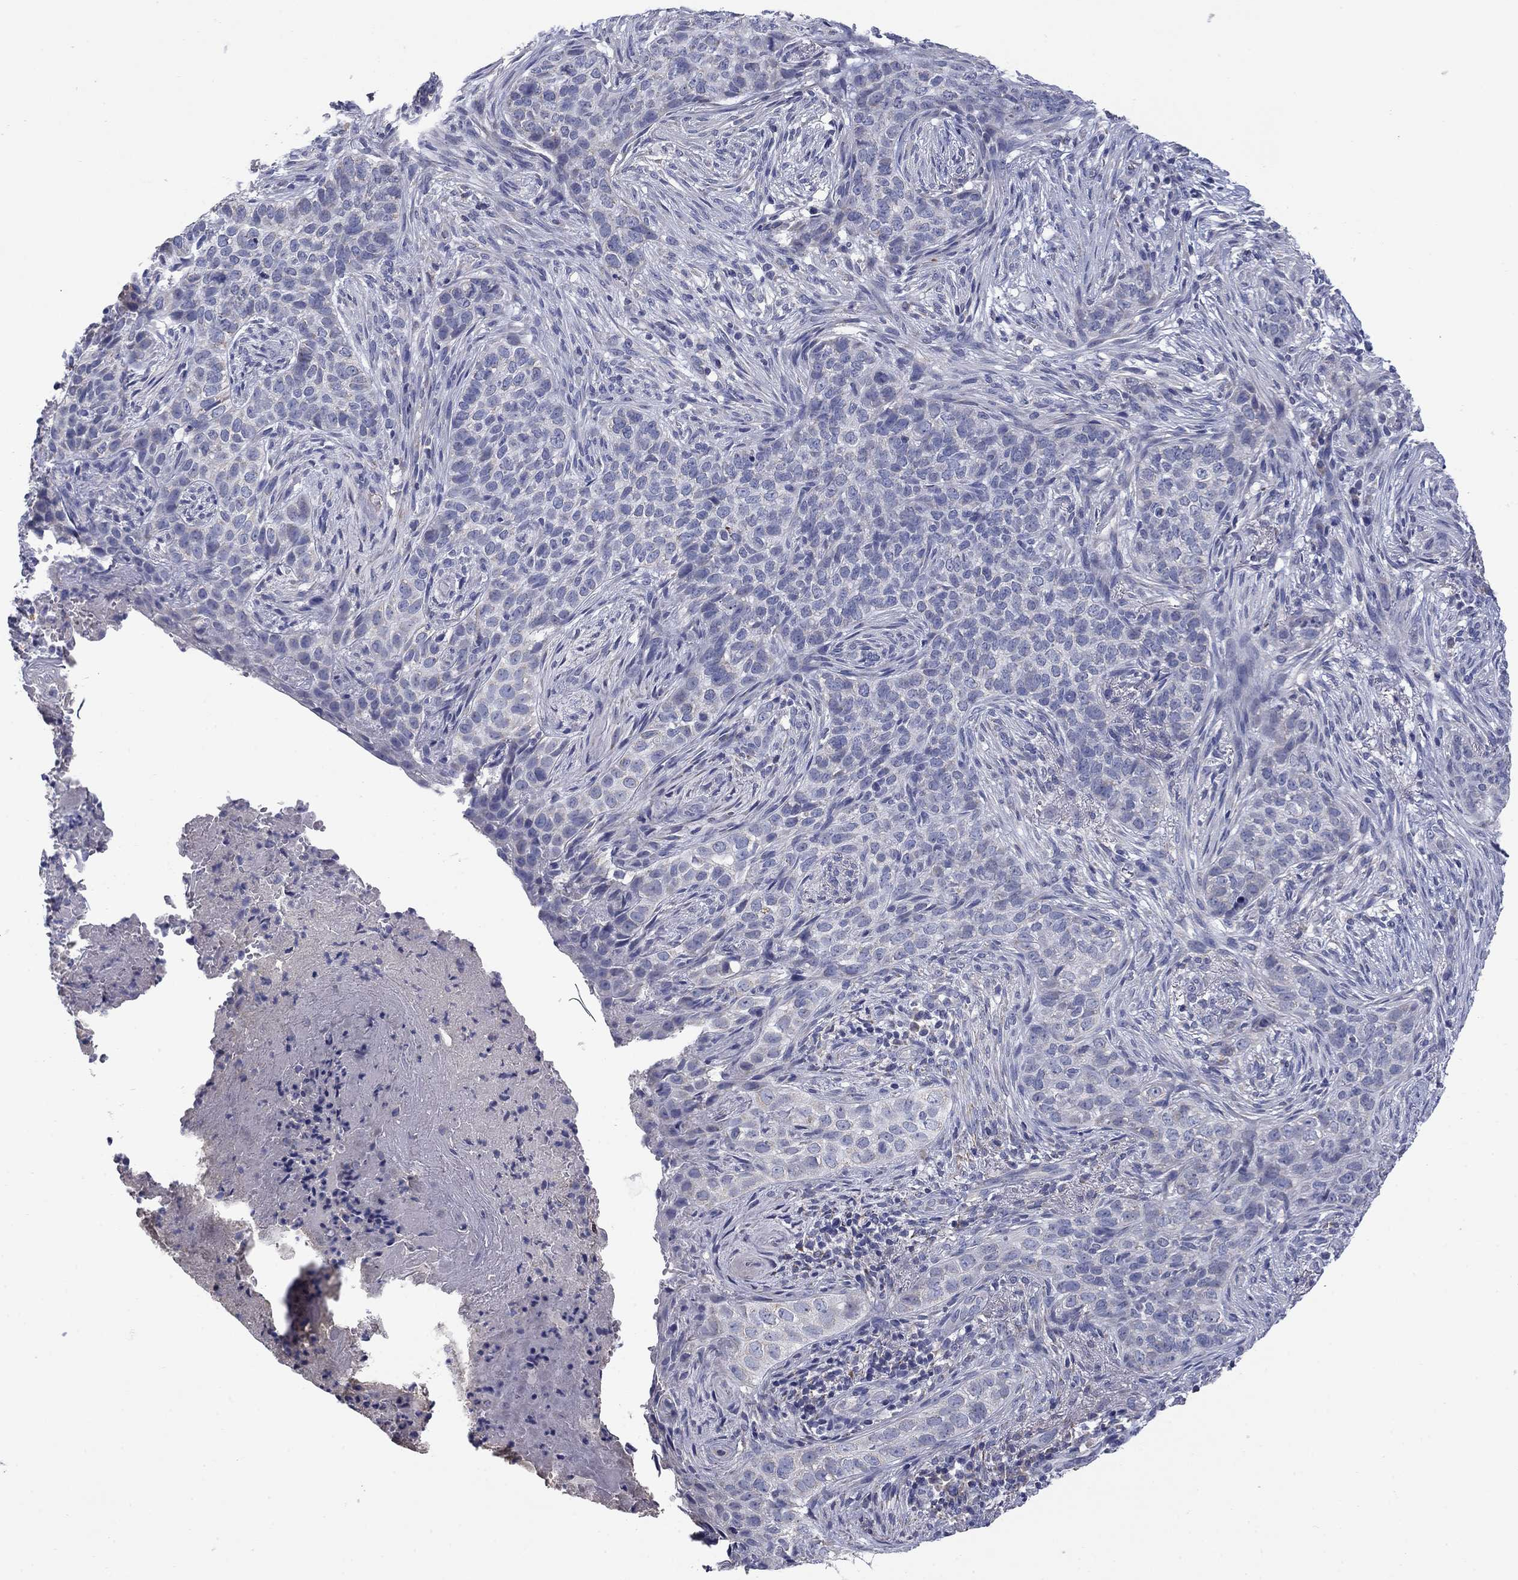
{"staining": {"intensity": "negative", "quantity": "none", "location": "none"}, "tissue": "skin cancer", "cell_type": "Tumor cells", "image_type": "cancer", "snomed": [{"axis": "morphology", "description": "Squamous cell carcinoma, NOS"}, {"axis": "topography", "description": "Skin"}], "caption": "Tumor cells show no significant positivity in skin cancer (squamous cell carcinoma).", "gene": "FRK", "patient": {"sex": "male", "age": 88}}